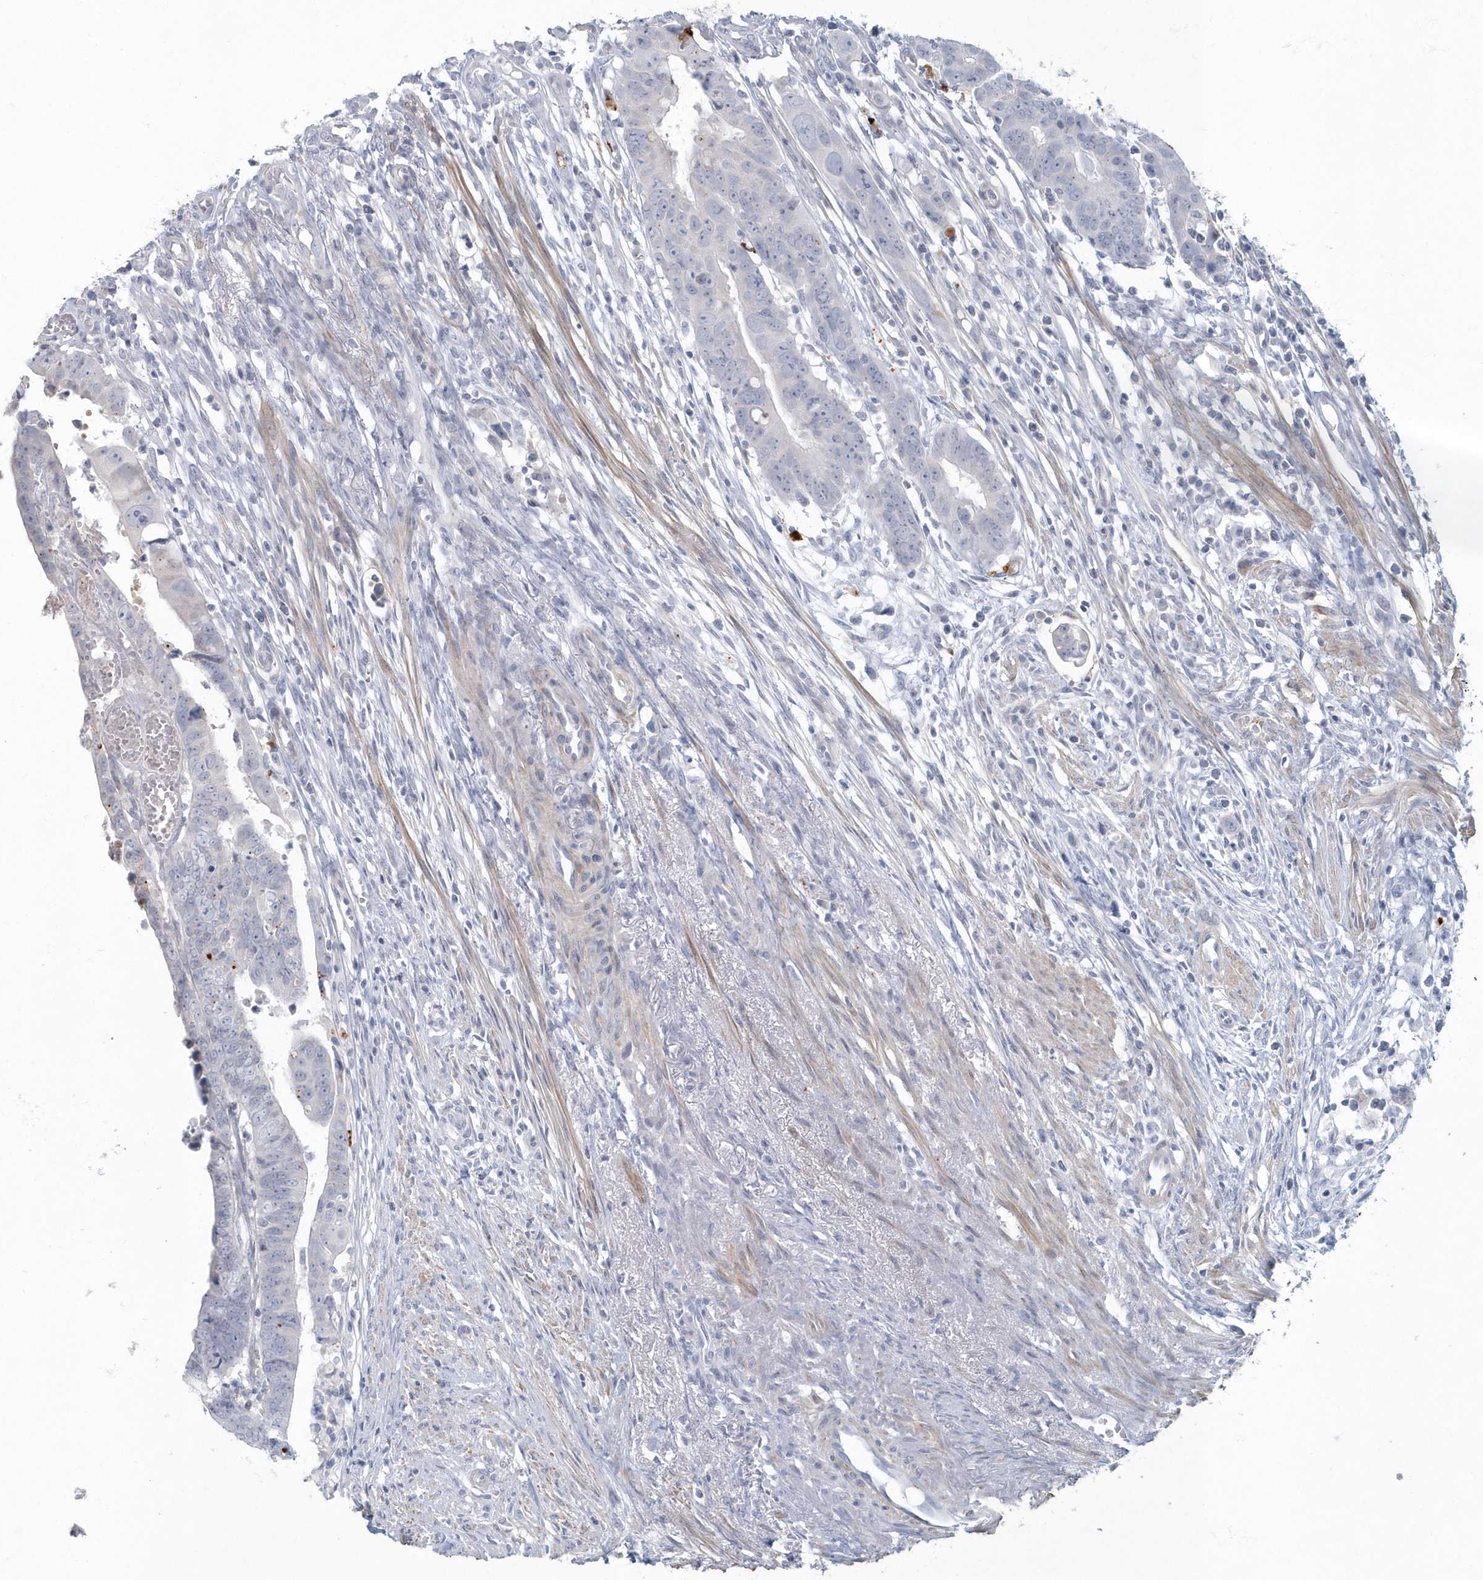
{"staining": {"intensity": "negative", "quantity": "none", "location": "none"}, "tissue": "colorectal cancer", "cell_type": "Tumor cells", "image_type": "cancer", "snomed": [{"axis": "morphology", "description": "Adenocarcinoma, NOS"}, {"axis": "topography", "description": "Rectum"}], "caption": "Immunohistochemical staining of human adenocarcinoma (colorectal) displays no significant staining in tumor cells.", "gene": "MYOT", "patient": {"sex": "female", "age": 65}}